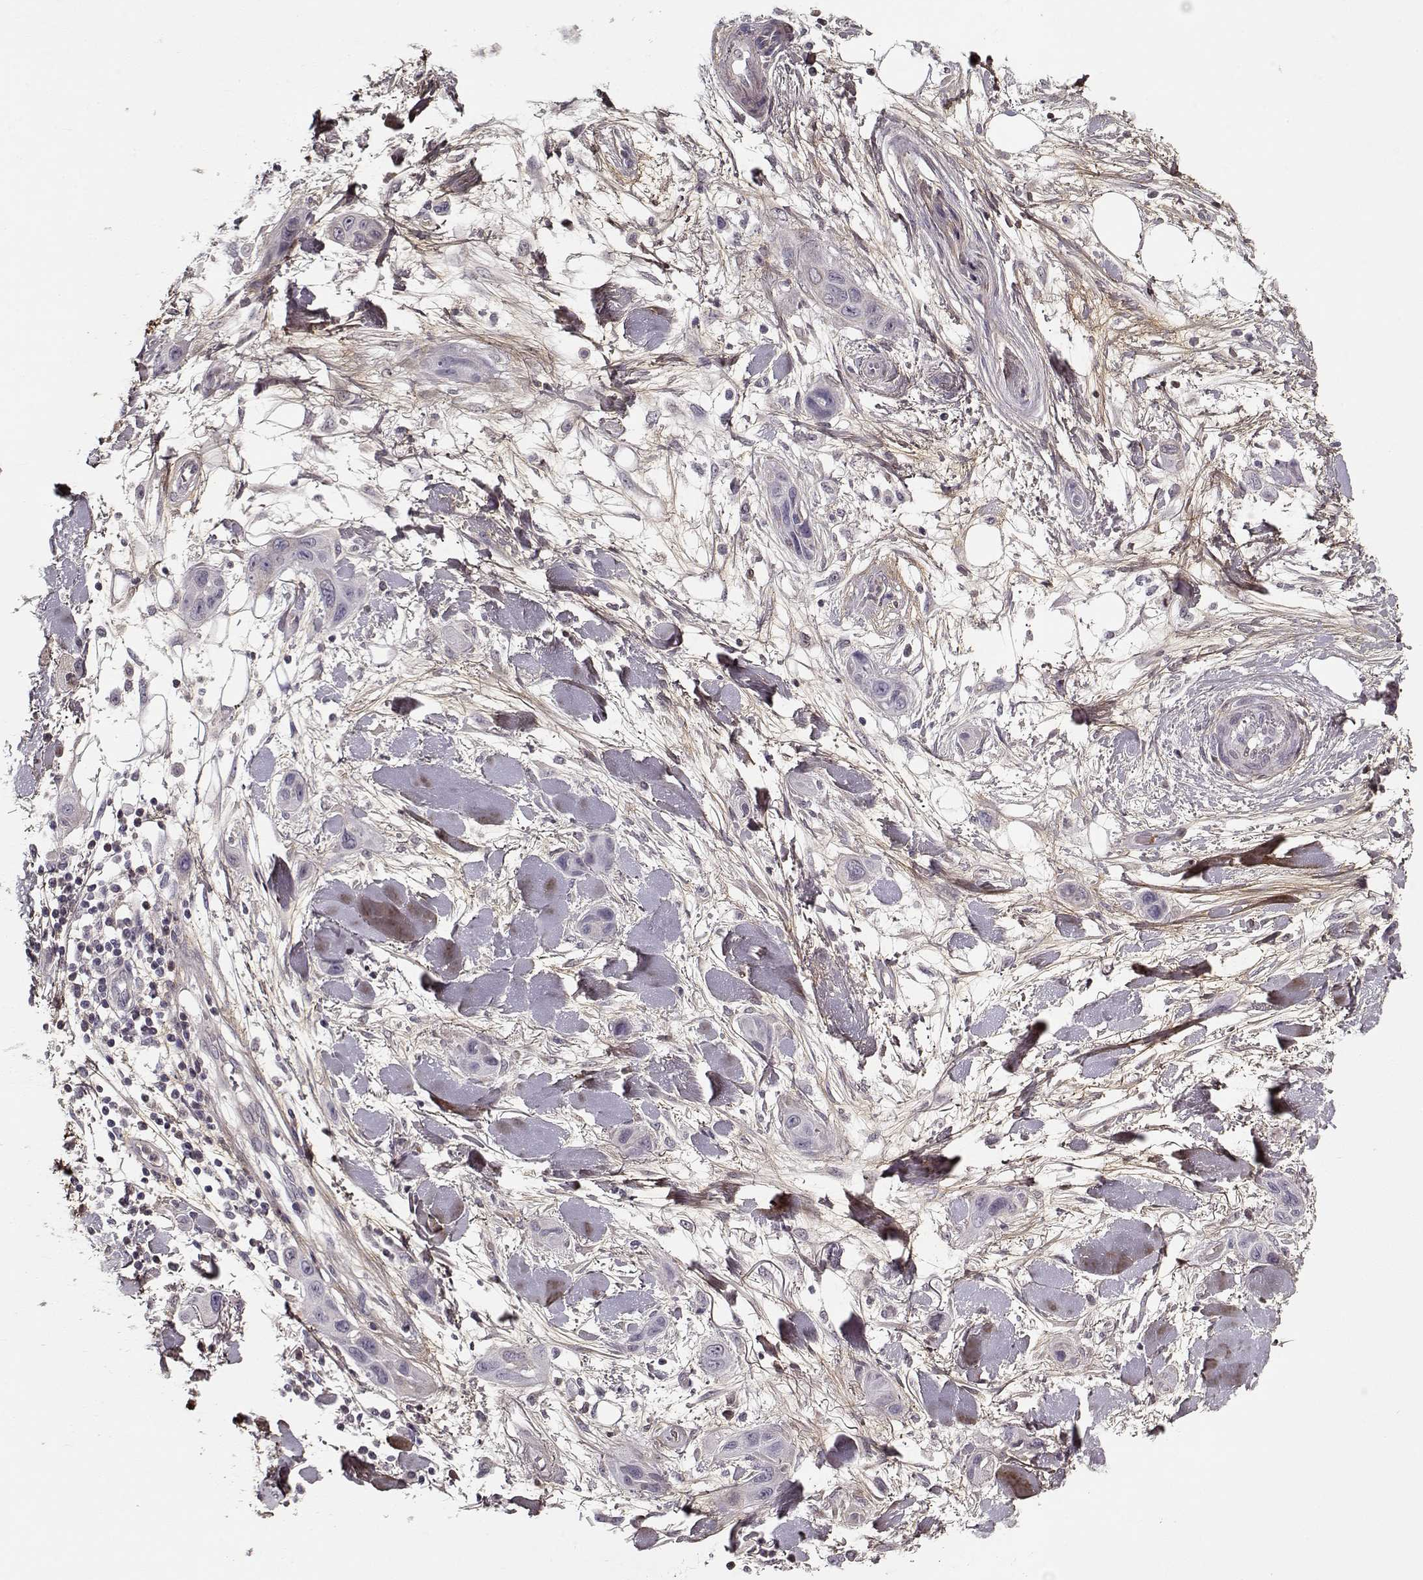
{"staining": {"intensity": "negative", "quantity": "none", "location": "none"}, "tissue": "skin cancer", "cell_type": "Tumor cells", "image_type": "cancer", "snomed": [{"axis": "morphology", "description": "Squamous cell carcinoma, NOS"}, {"axis": "topography", "description": "Skin"}], "caption": "Immunohistochemistry (IHC) photomicrograph of skin cancer stained for a protein (brown), which reveals no positivity in tumor cells.", "gene": "LUM", "patient": {"sex": "male", "age": 79}}